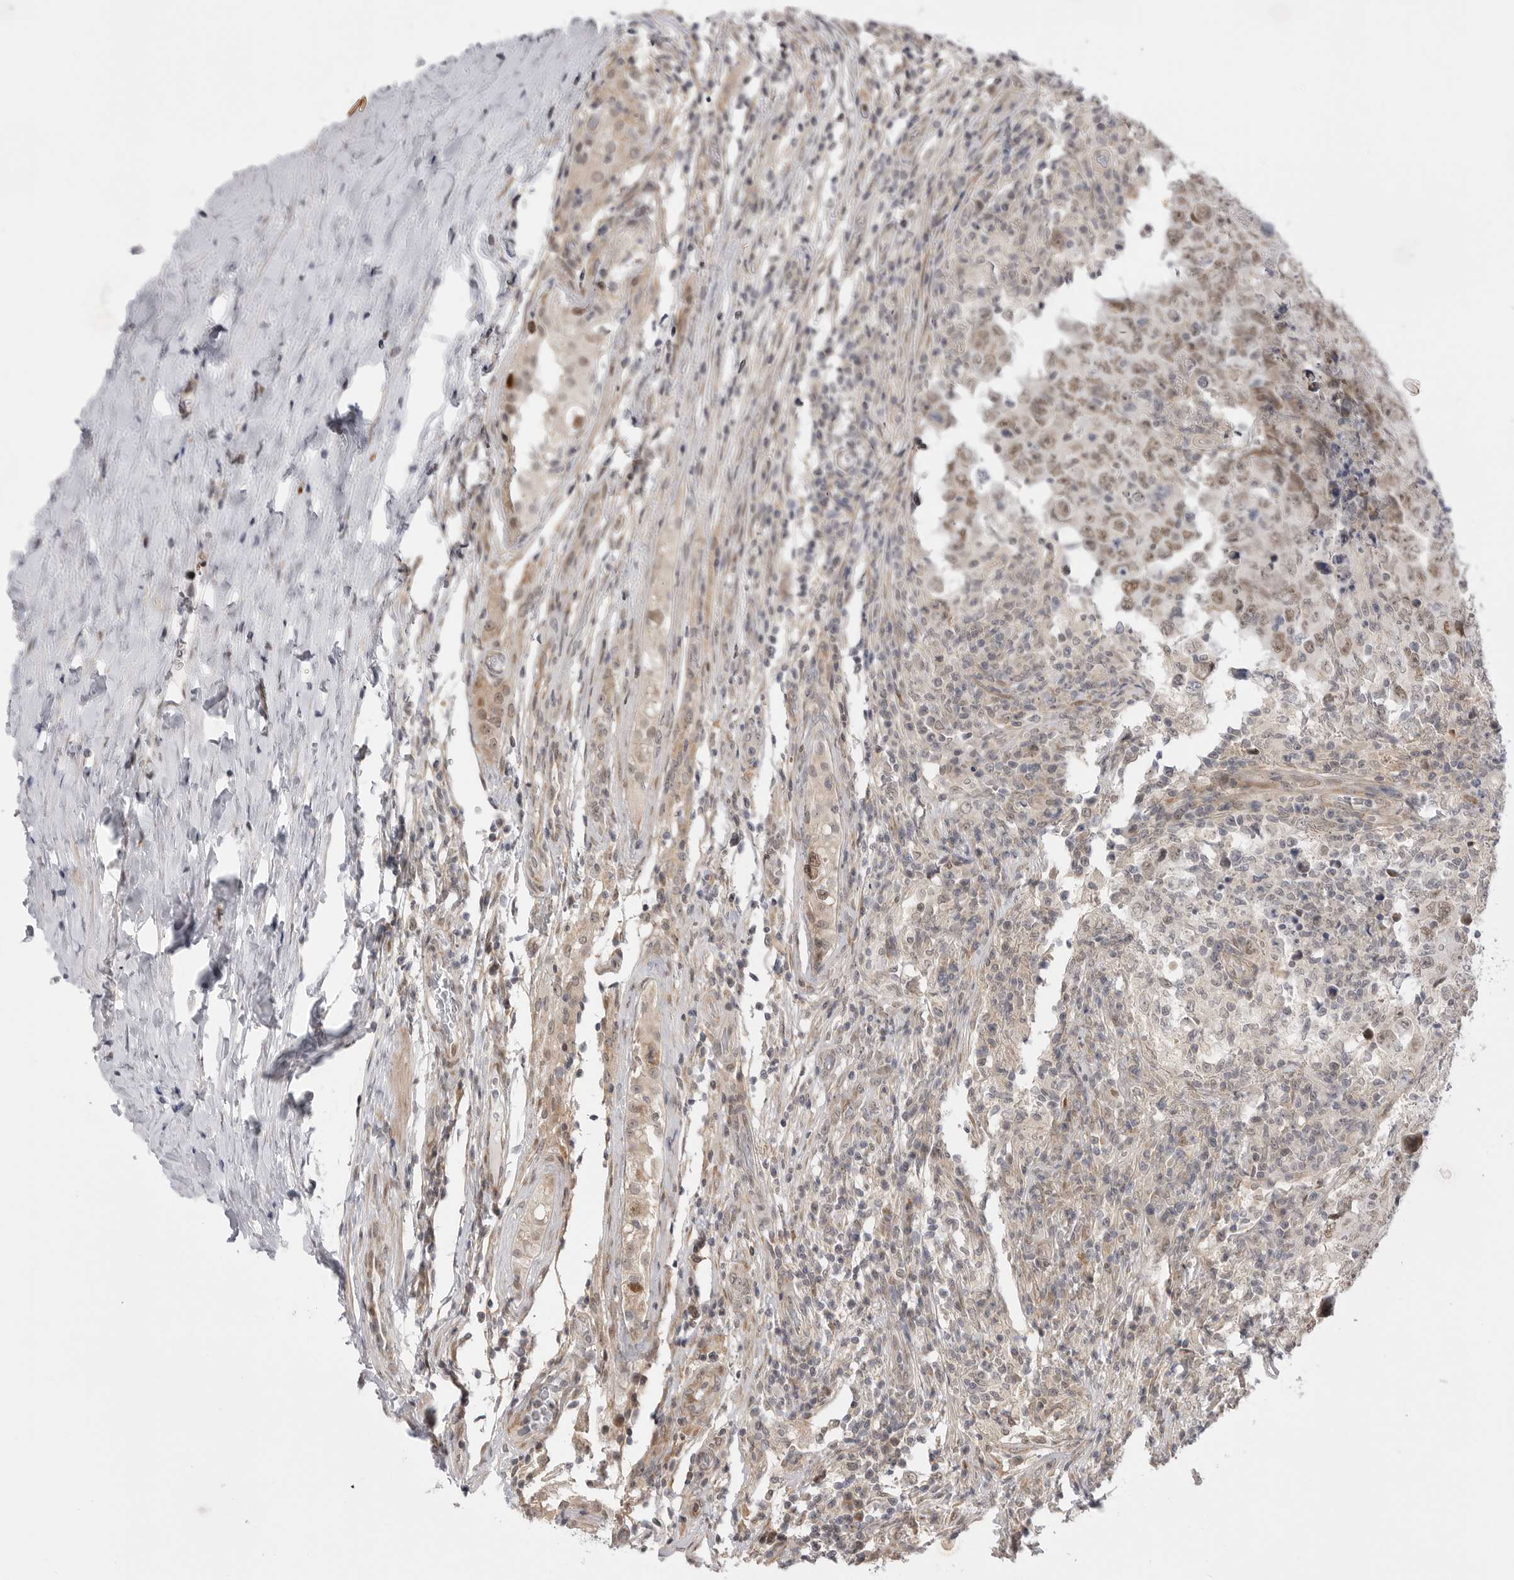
{"staining": {"intensity": "weak", "quantity": ">75%", "location": "nuclear"}, "tissue": "testis cancer", "cell_type": "Tumor cells", "image_type": "cancer", "snomed": [{"axis": "morphology", "description": "Carcinoma, Embryonal, NOS"}, {"axis": "topography", "description": "Testis"}], "caption": "A low amount of weak nuclear staining is identified in about >75% of tumor cells in testis cancer (embryonal carcinoma) tissue.", "gene": "GGT6", "patient": {"sex": "male", "age": 26}}